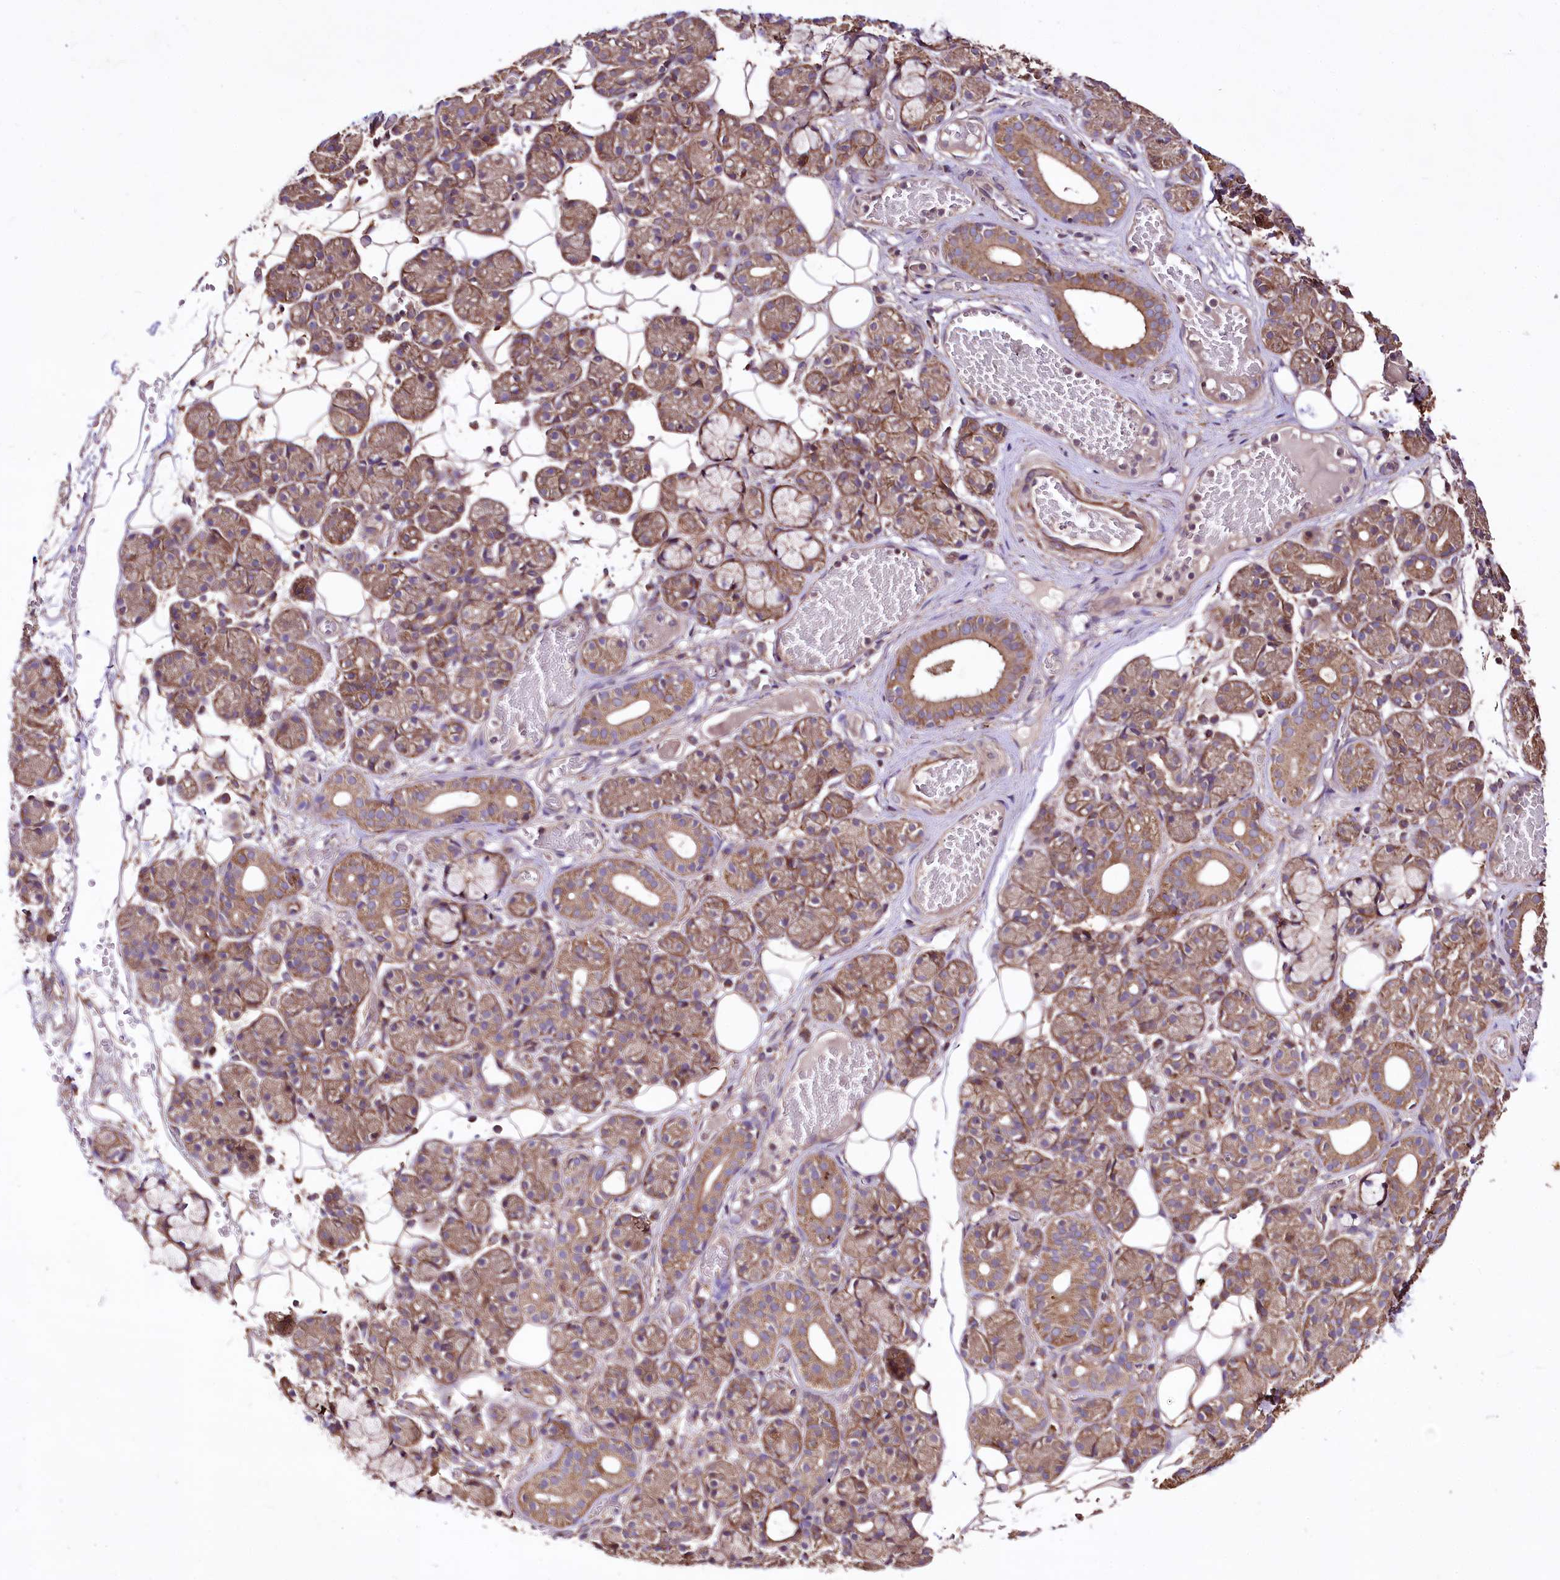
{"staining": {"intensity": "moderate", "quantity": "25%-75%", "location": "cytoplasmic/membranous"}, "tissue": "salivary gland", "cell_type": "Glandular cells", "image_type": "normal", "snomed": [{"axis": "morphology", "description": "Normal tissue, NOS"}, {"axis": "topography", "description": "Salivary gland"}], "caption": "The immunohistochemical stain highlights moderate cytoplasmic/membranous staining in glandular cells of normal salivary gland. Nuclei are stained in blue.", "gene": "WWC1", "patient": {"sex": "male", "age": 63}}